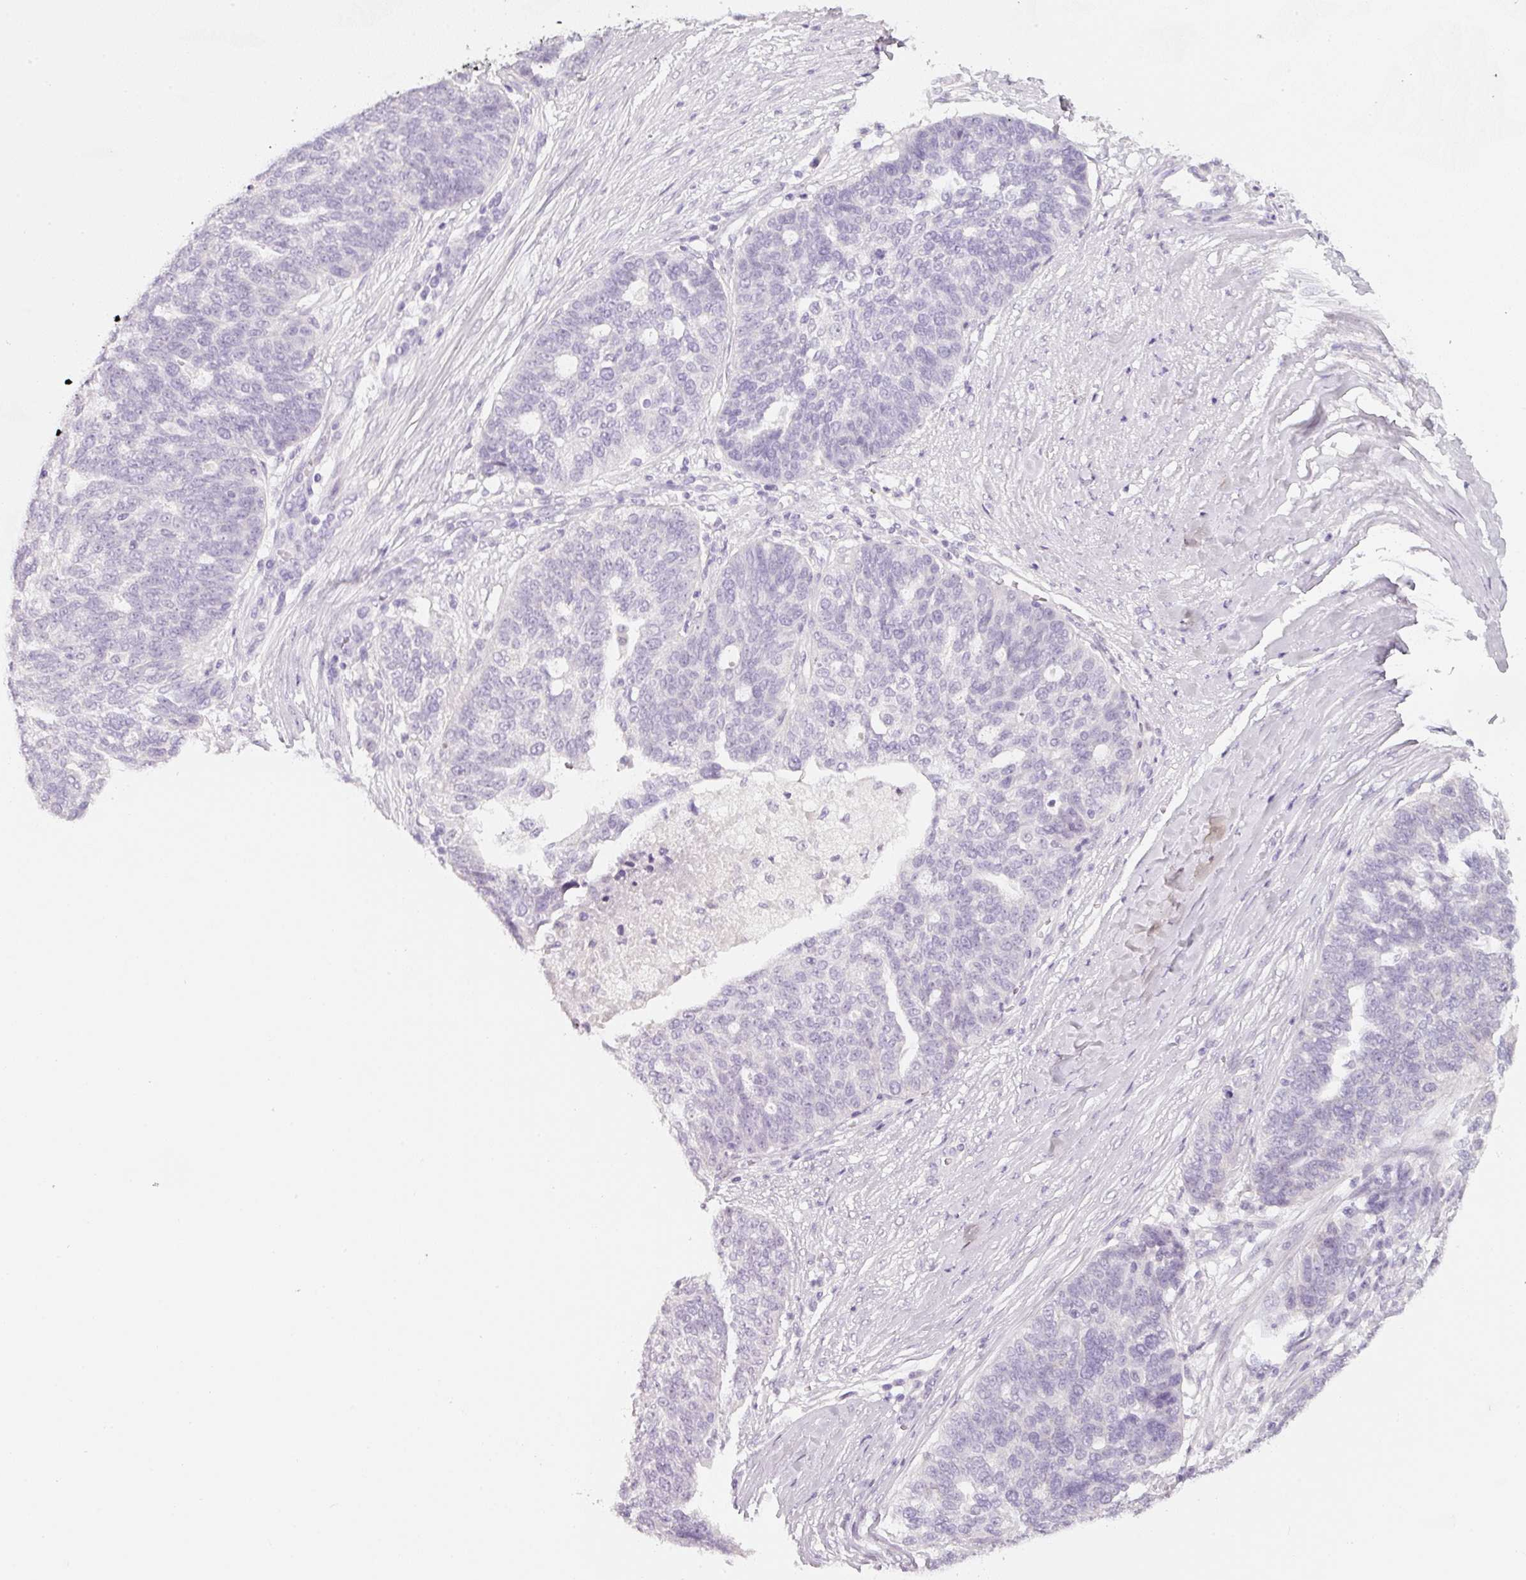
{"staining": {"intensity": "negative", "quantity": "none", "location": "none"}, "tissue": "ovarian cancer", "cell_type": "Tumor cells", "image_type": "cancer", "snomed": [{"axis": "morphology", "description": "Cystadenocarcinoma, serous, NOS"}, {"axis": "topography", "description": "Ovary"}], "caption": "Immunohistochemistry histopathology image of neoplastic tissue: human serous cystadenocarcinoma (ovarian) stained with DAB (3,3'-diaminobenzidine) displays no significant protein expression in tumor cells.", "gene": "ENSG00000206549", "patient": {"sex": "female", "age": 59}}